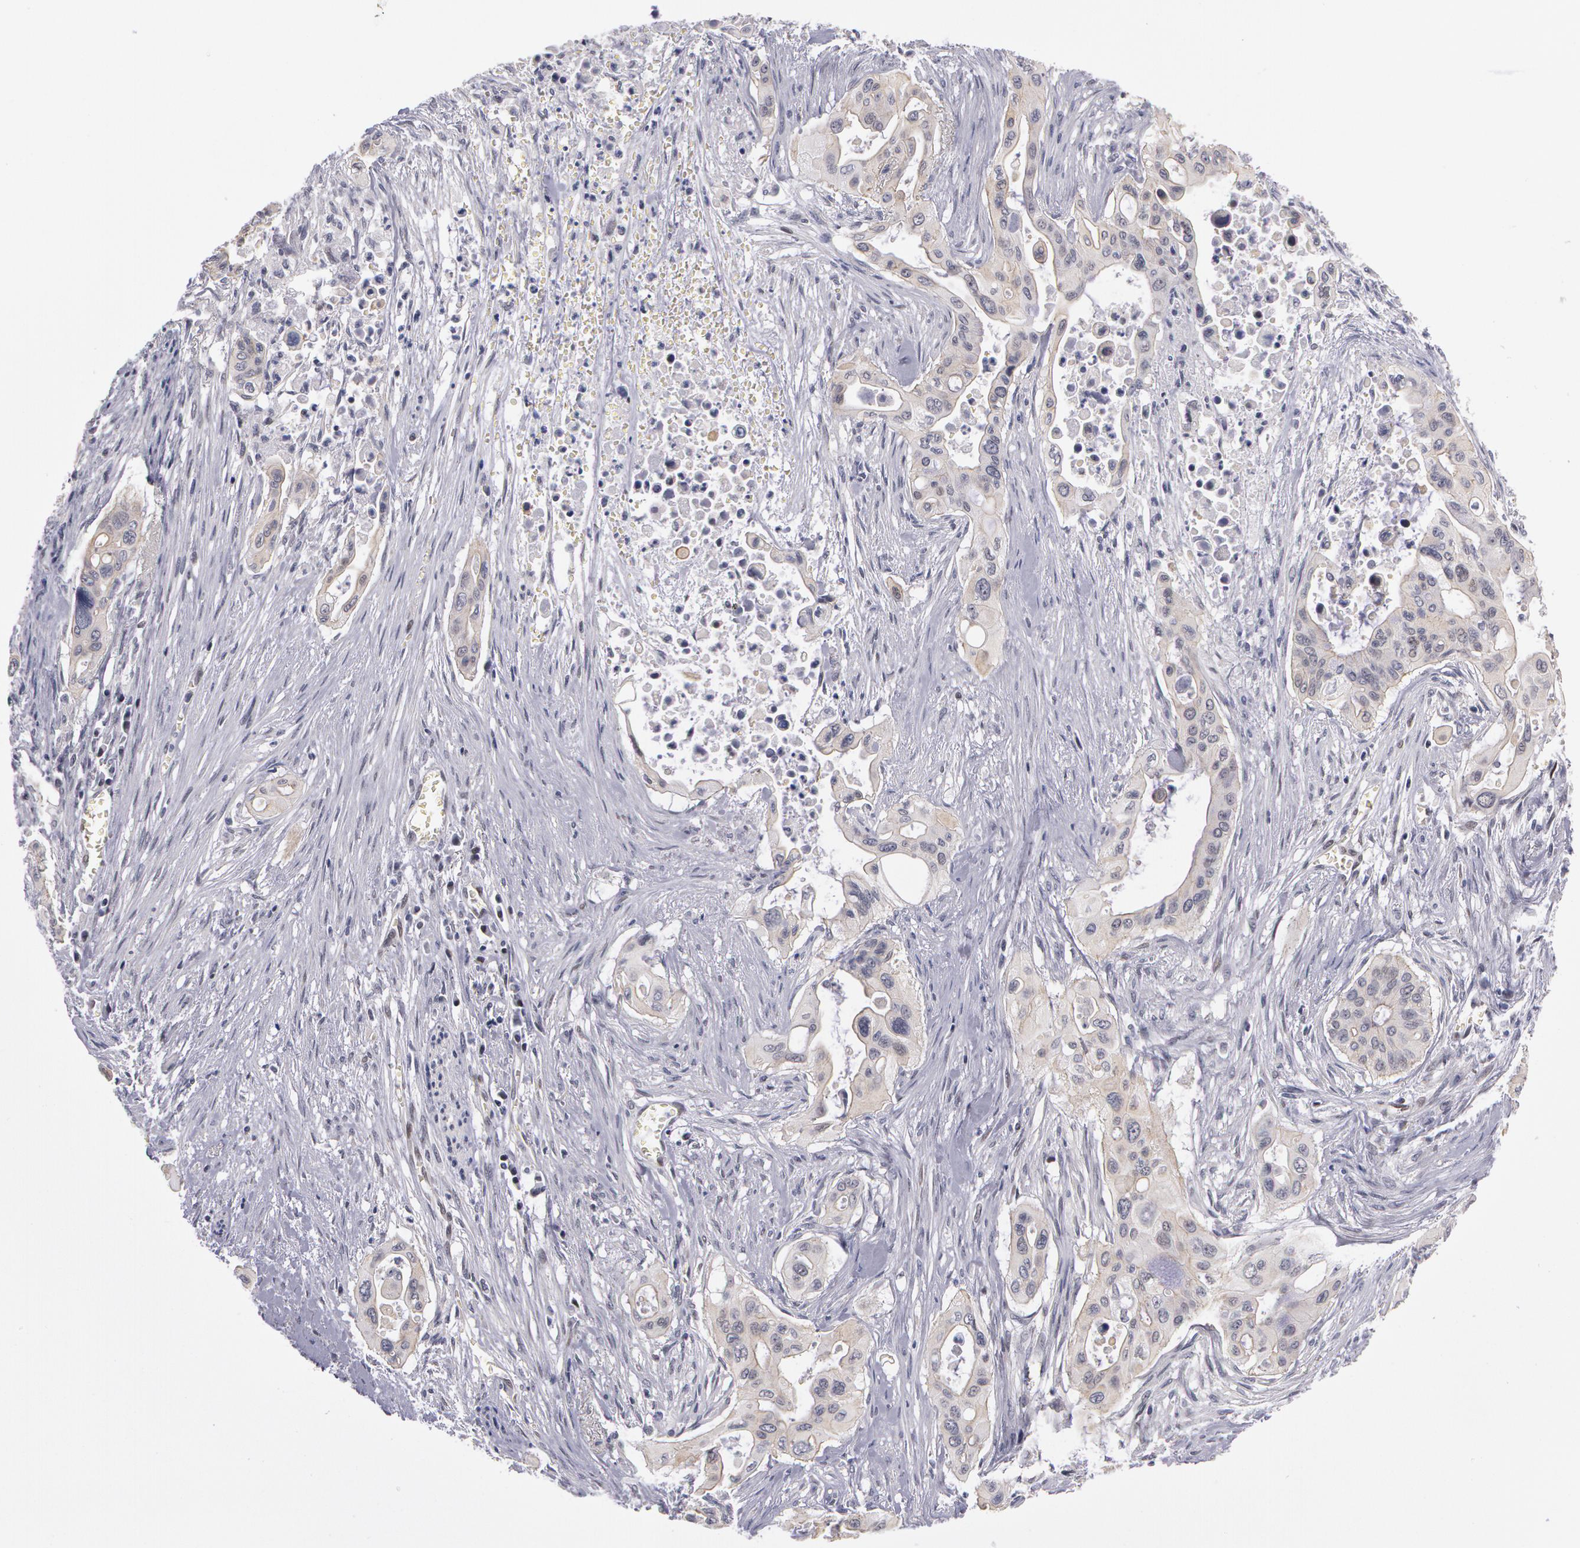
{"staining": {"intensity": "negative", "quantity": "none", "location": "none"}, "tissue": "pancreatic cancer", "cell_type": "Tumor cells", "image_type": "cancer", "snomed": [{"axis": "morphology", "description": "Adenocarcinoma, NOS"}, {"axis": "topography", "description": "Pancreas"}], "caption": "The micrograph exhibits no staining of tumor cells in pancreatic adenocarcinoma. (Brightfield microscopy of DAB immunohistochemistry (IHC) at high magnification).", "gene": "PRICKLE1", "patient": {"sex": "male", "age": 77}}